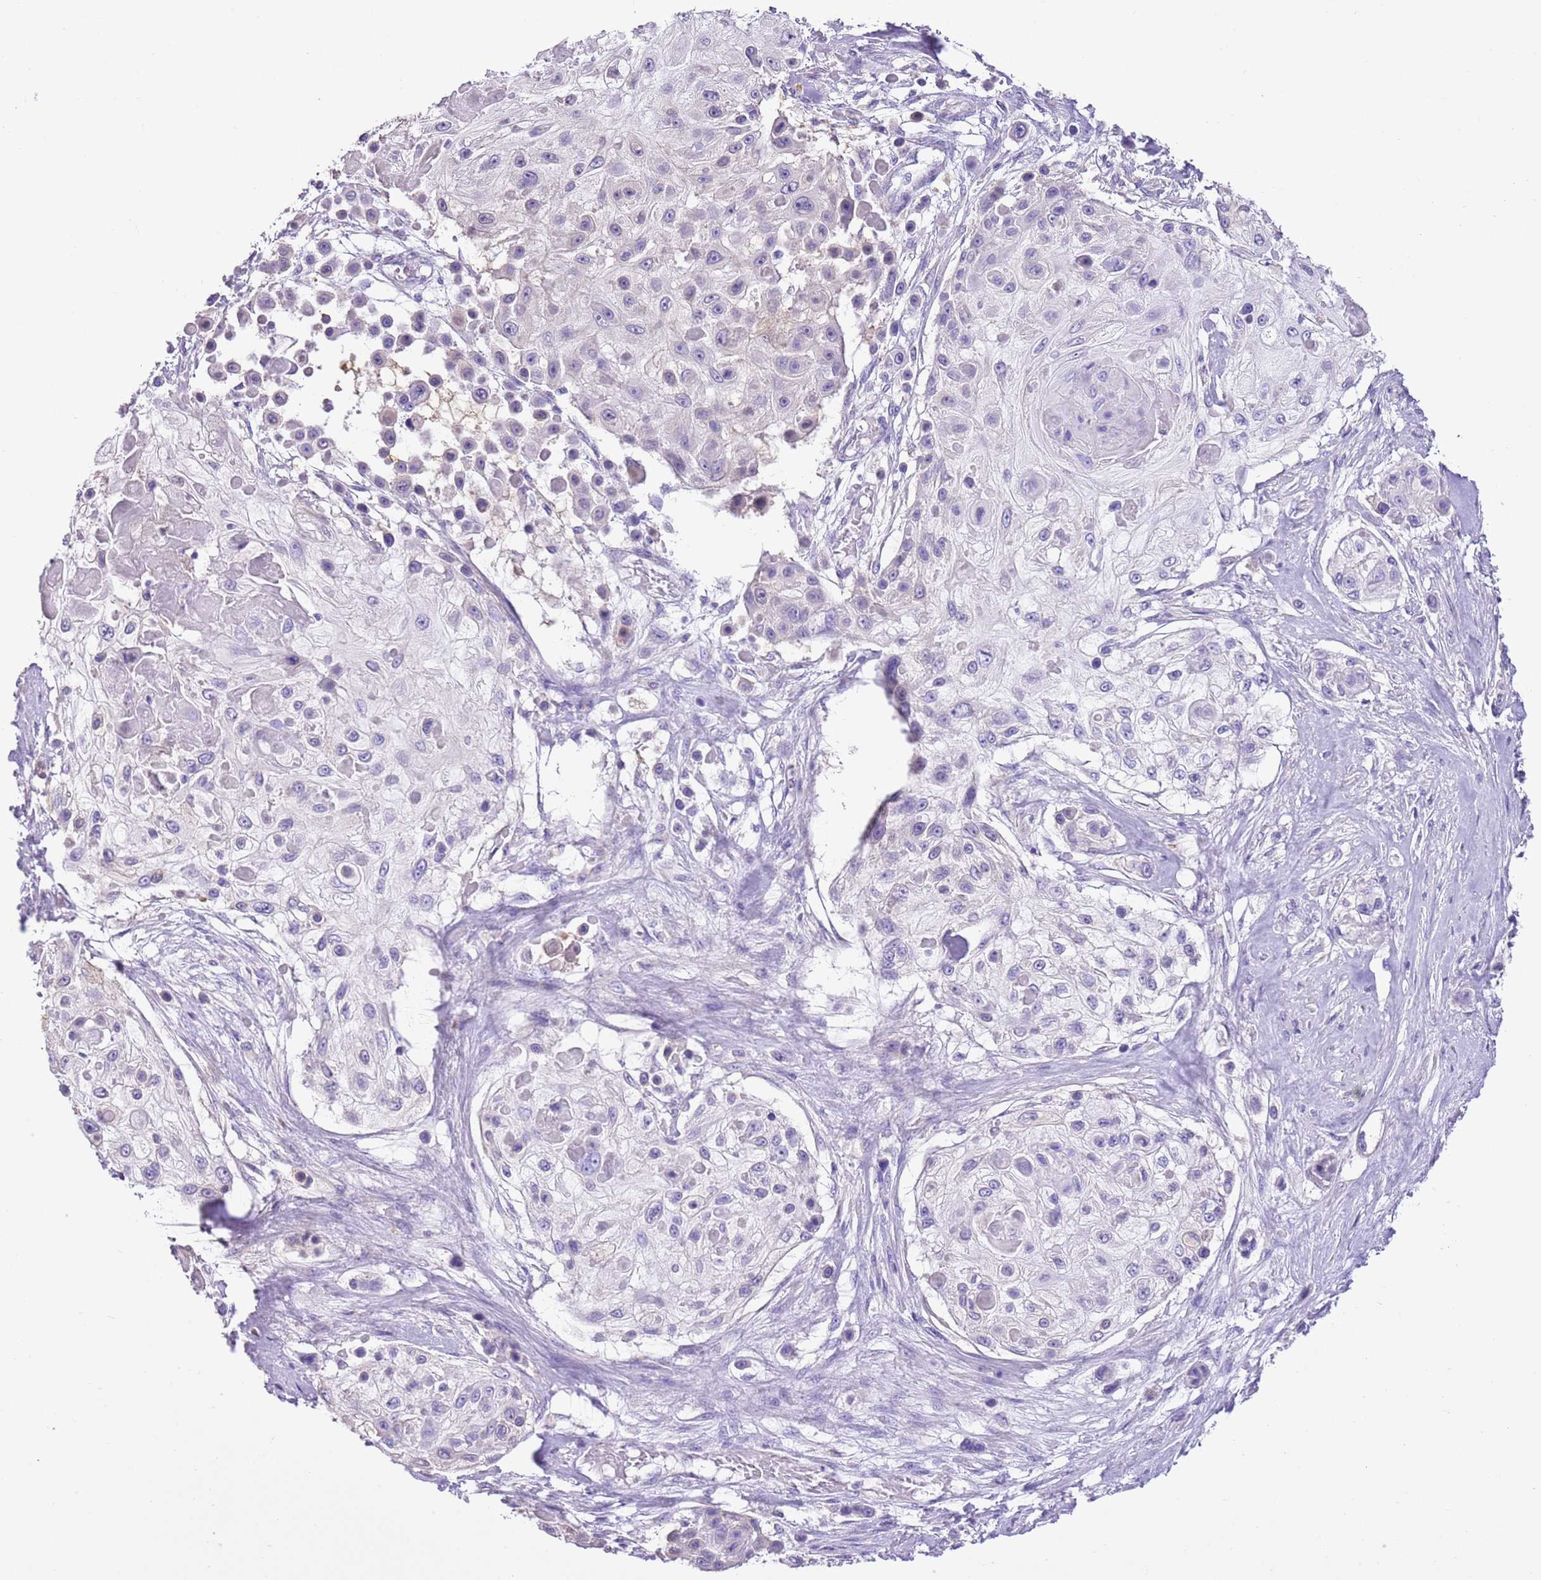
{"staining": {"intensity": "negative", "quantity": "none", "location": "none"}, "tissue": "skin cancer", "cell_type": "Tumor cells", "image_type": "cancer", "snomed": [{"axis": "morphology", "description": "Squamous cell carcinoma, NOS"}, {"axis": "topography", "description": "Skin"}], "caption": "This is a micrograph of IHC staining of skin cancer (squamous cell carcinoma), which shows no positivity in tumor cells. (Brightfield microscopy of DAB (3,3'-diaminobenzidine) IHC at high magnification).", "gene": "AAR2", "patient": {"sex": "male", "age": 67}}